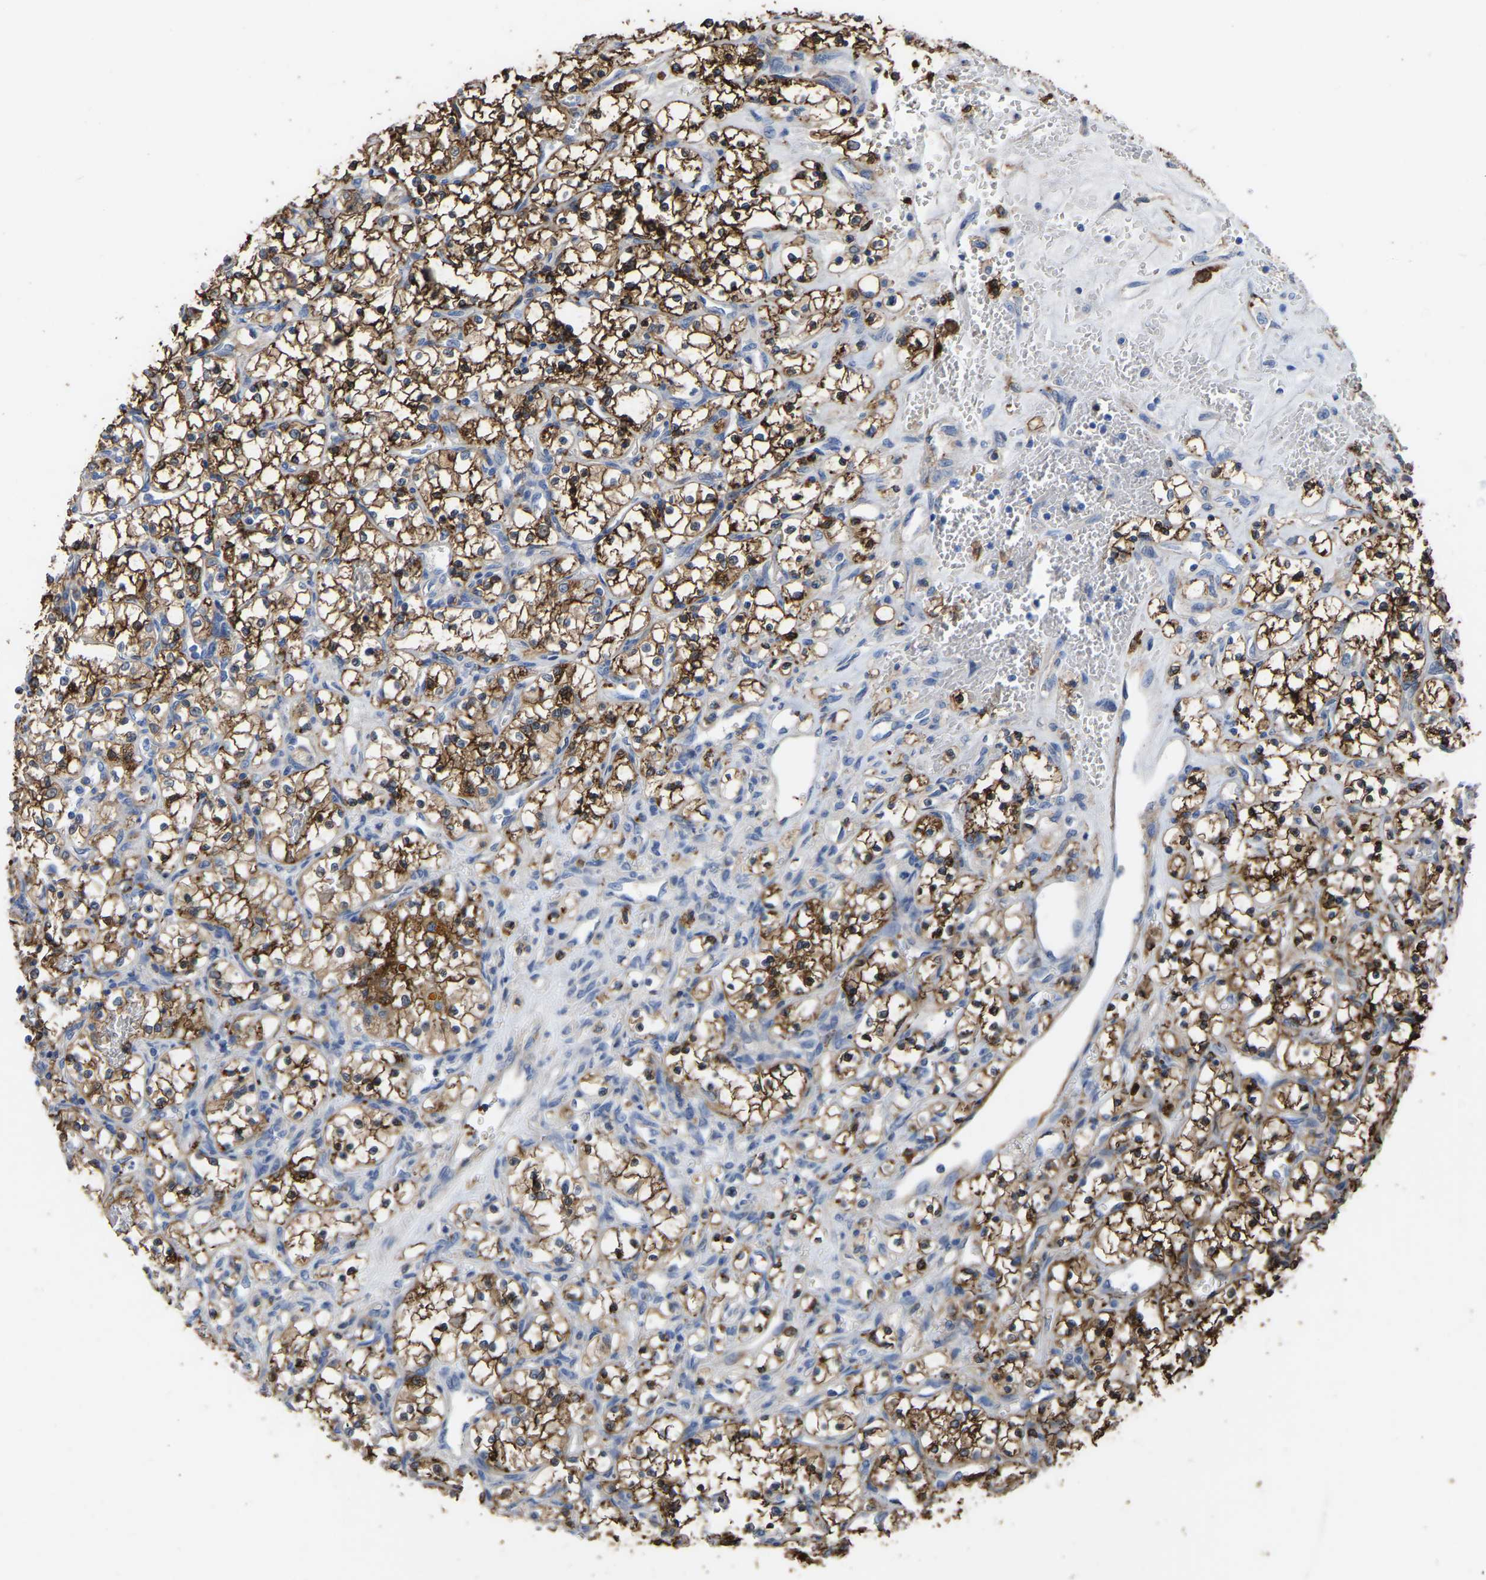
{"staining": {"intensity": "strong", "quantity": ">75%", "location": "cytoplasmic/membranous"}, "tissue": "renal cancer", "cell_type": "Tumor cells", "image_type": "cancer", "snomed": [{"axis": "morphology", "description": "Adenocarcinoma, NOS"}, {"axis": "topography", "description": "Kidney"}], "caption": "Immunohistochemistry photomicrograph of human renal adenocarcinoma stained for a protein (brown), which demonstrates high levels of strong cytoplasmic/membranous staining in about >75% of tumor cells.", "gene": "ZNF449", "patient": {"sex": "female", "age": 69}}